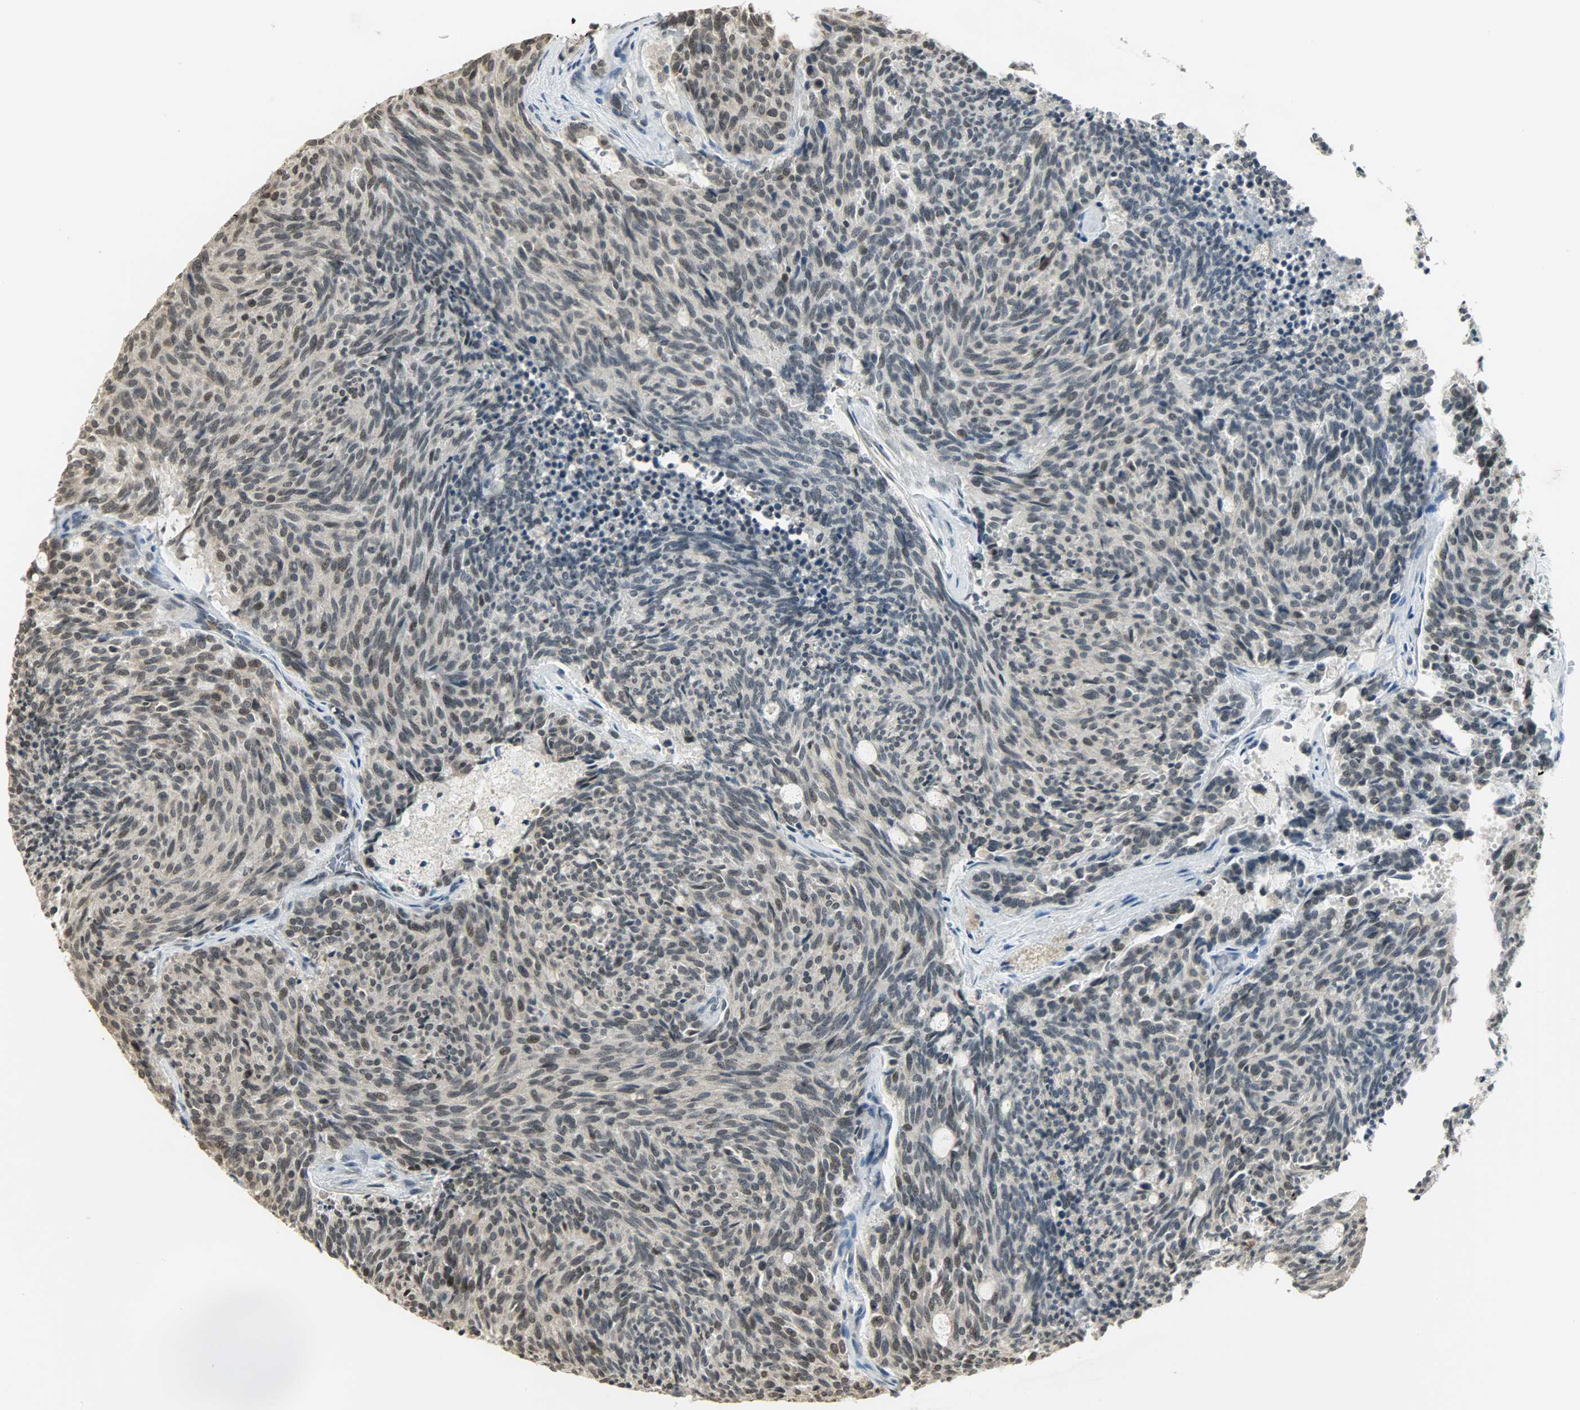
{"staining": {"intensity": "weak", "quantity": "<25%", "location": "nuclear"}, "tissue": "carcinoid", "cell_type": "Tumor cells", "image_type": "cancer", "snomed": [{"axis": "morphology", "description": "Carcinoid, malignant, NOS"}, {"axis": "topography", "description": "Pancreas"}], "caption": "This is an immunohistochemistry micrograph of human carcinoid. There is no staining in tumor cells.", "gene": "SMARCA5", "patient": {"sex": "female", "age": 54}}